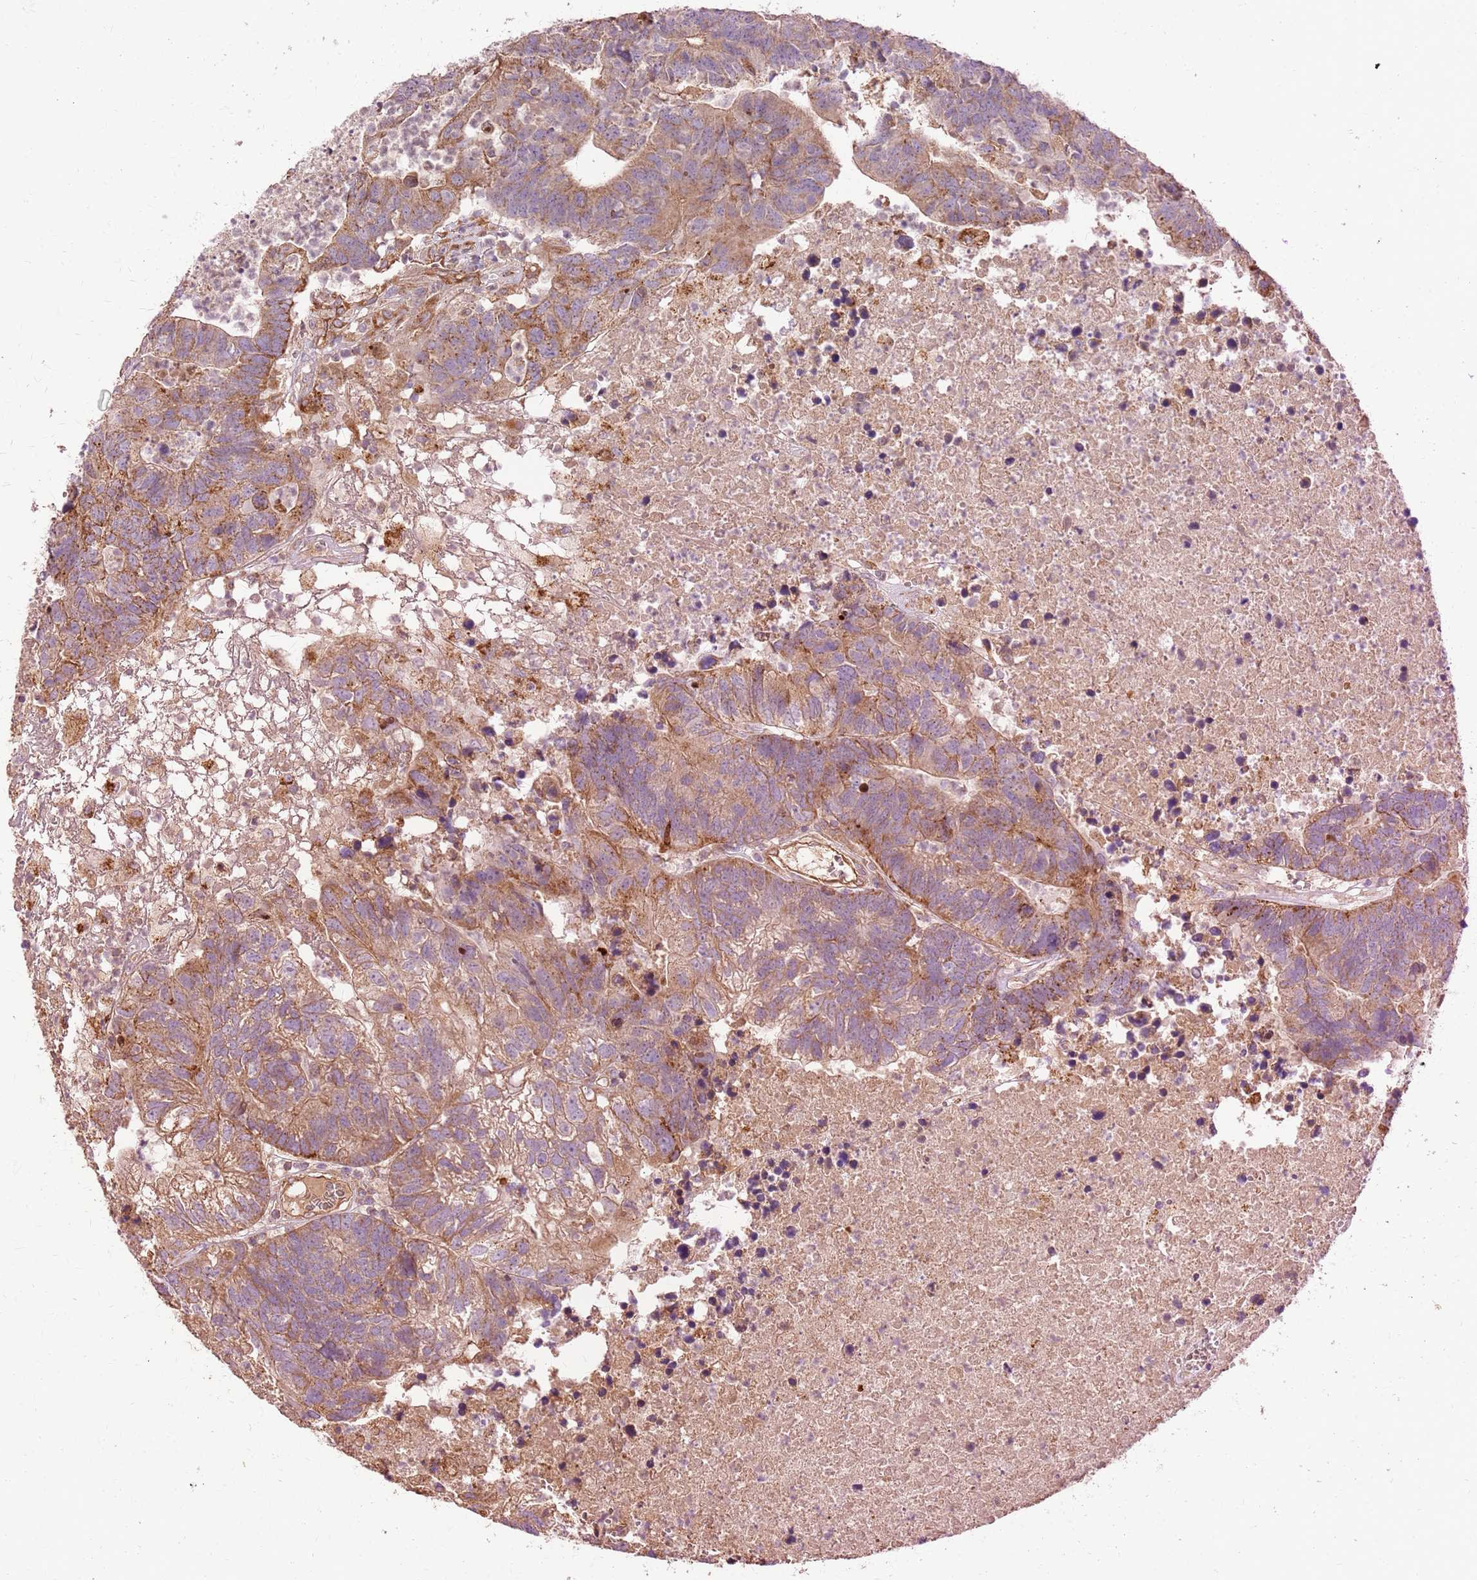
{"staining": {"intensity": "moderate", "quantity": ">75%", "location": "cytoplasmic/membranous"}, "tissue": "colorectal cancer", "cell_type": "Tumor cells", "image_type": "cancer", "snomed": [{"axis": "morphology", "description": "Adenocarcinoma, NOS"}, {"axis": "topography", "description": "Colon"}], "caption": "There is medium levels of moderate cytoplasmic/membranous positivity in tumor cells of colorectal cancer, as demonstrated by immunohistochemical staining (brown color).", "gene": "DOCK6", "patient": {"sex": "female", "age": 48}}